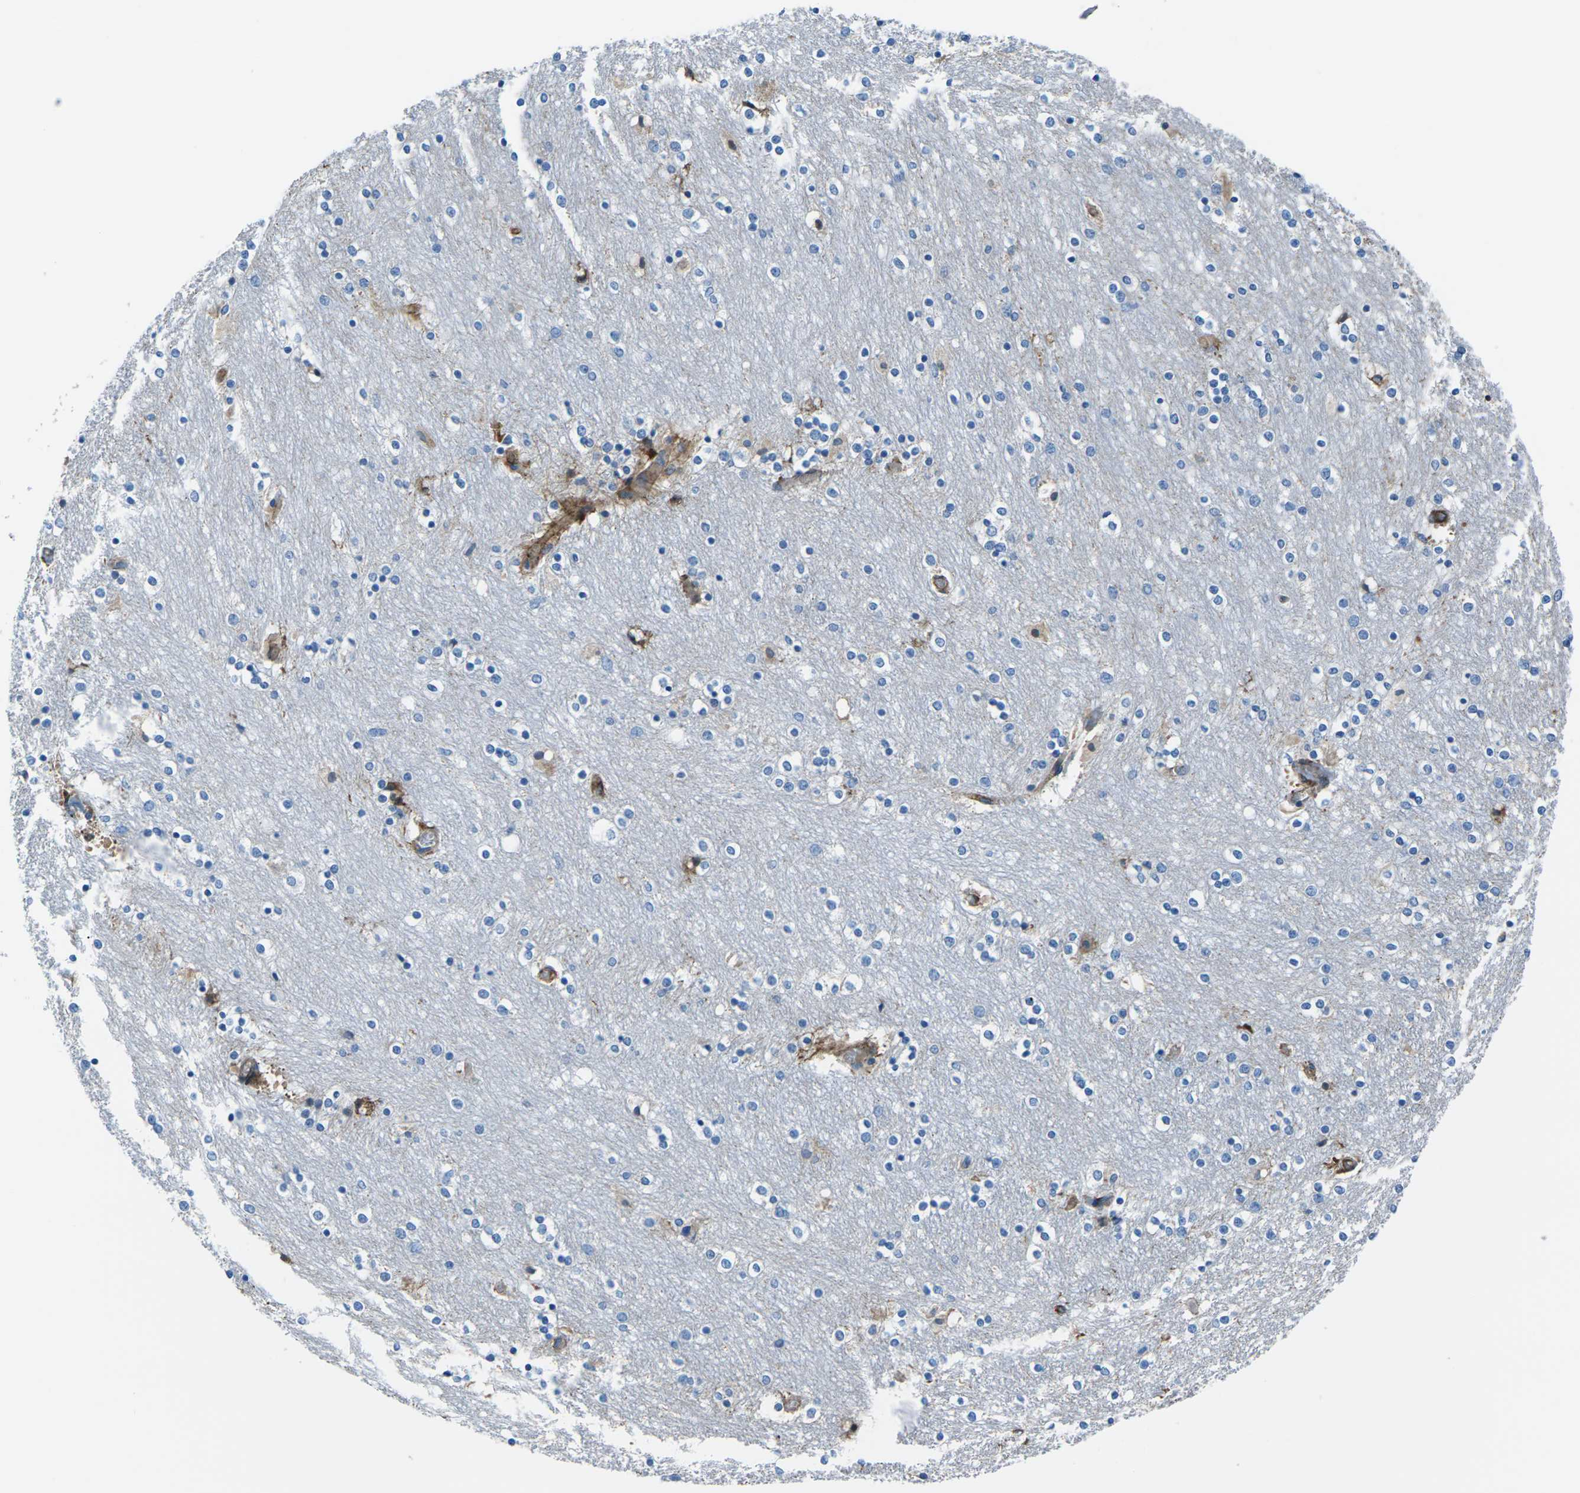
{"staining": {"intensity": "moderate", "quantity": "<25%", "location": "cytoplasmic/membranous"}, "tissue": "caudate", "cell_type": "Glial cells", "image_type": "normal", "snomed": [{"axis": "morphology", "description": "Normal tissue, NOS"}, {"axis": "topography", "description": "Lateral ventricle wall"}], "caption": "This is a photomicrograph of immunohistochemistry staining of normal caudate, which shows moderate positivity in the cytoplasmic/membranous of glial cells.", "gene": "SOCS4", "patient": {"sex": "female", "age": 54}}